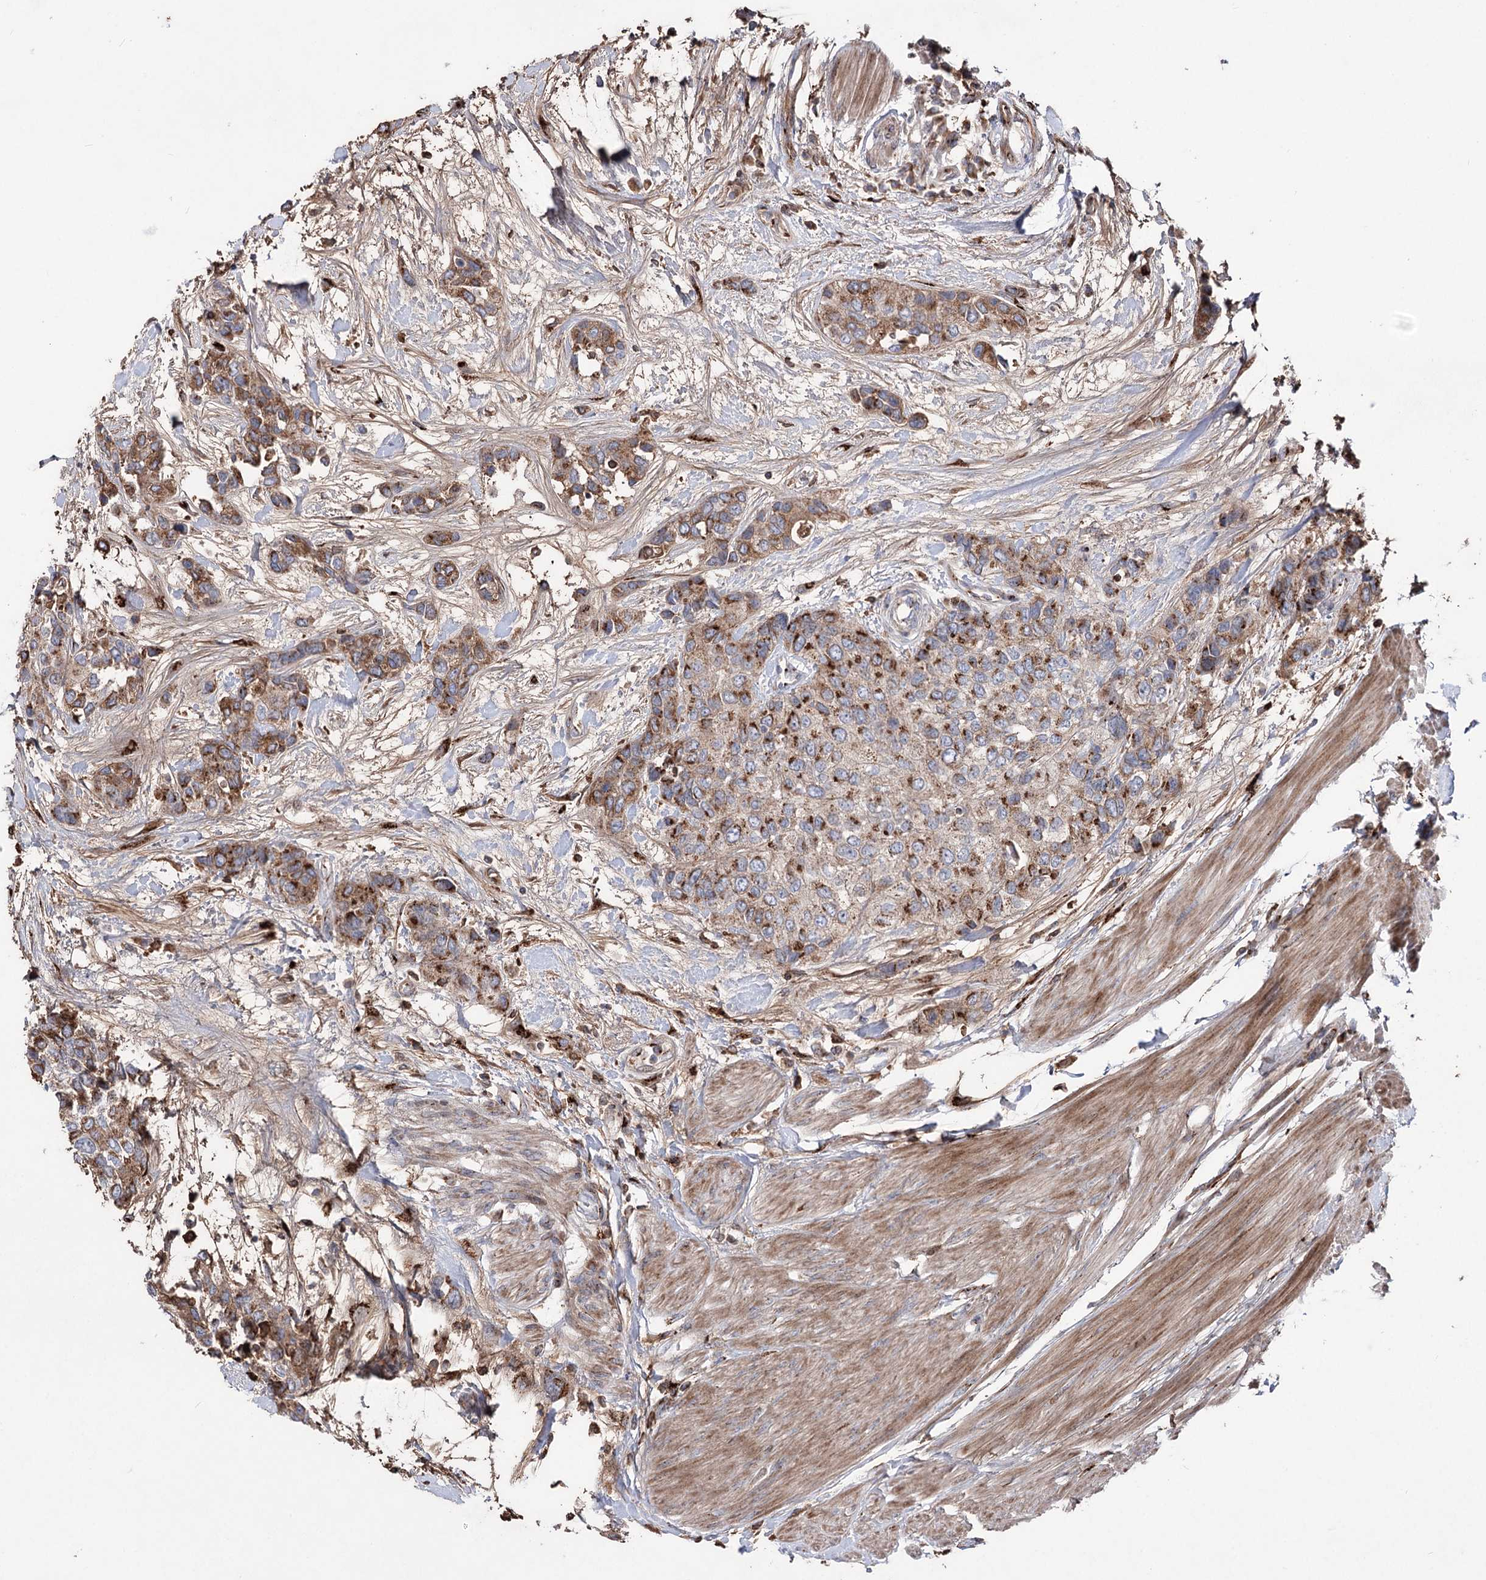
{"staining": {"intensity": "moderate", "quantity": ">75%", "location": "cytoplasmic/membranous"}, "tissue": "urothelial cancer", "cell_type": "Tumor cells", "image_type": "cancer", "snomed": [{"axis": "morphology", "description": "Normal tissue, NOS"}, {"axis": "morphology", "description": "Urothelial carcinoma, High grade"}, {"axis": "topography", "description": "Vascular tissue"}, {"axis": "topography", "description": "Urinary bladder"}], "caption": "Immunohistochemical staining of human urothelial carcinoma (high-grade) reveals medium levels of moderate cytoplasmic/membranous expression in about >75% of tumor cells.", "gene": "ARHGAP20", "patient": {"sex": "female", "age": 56}}